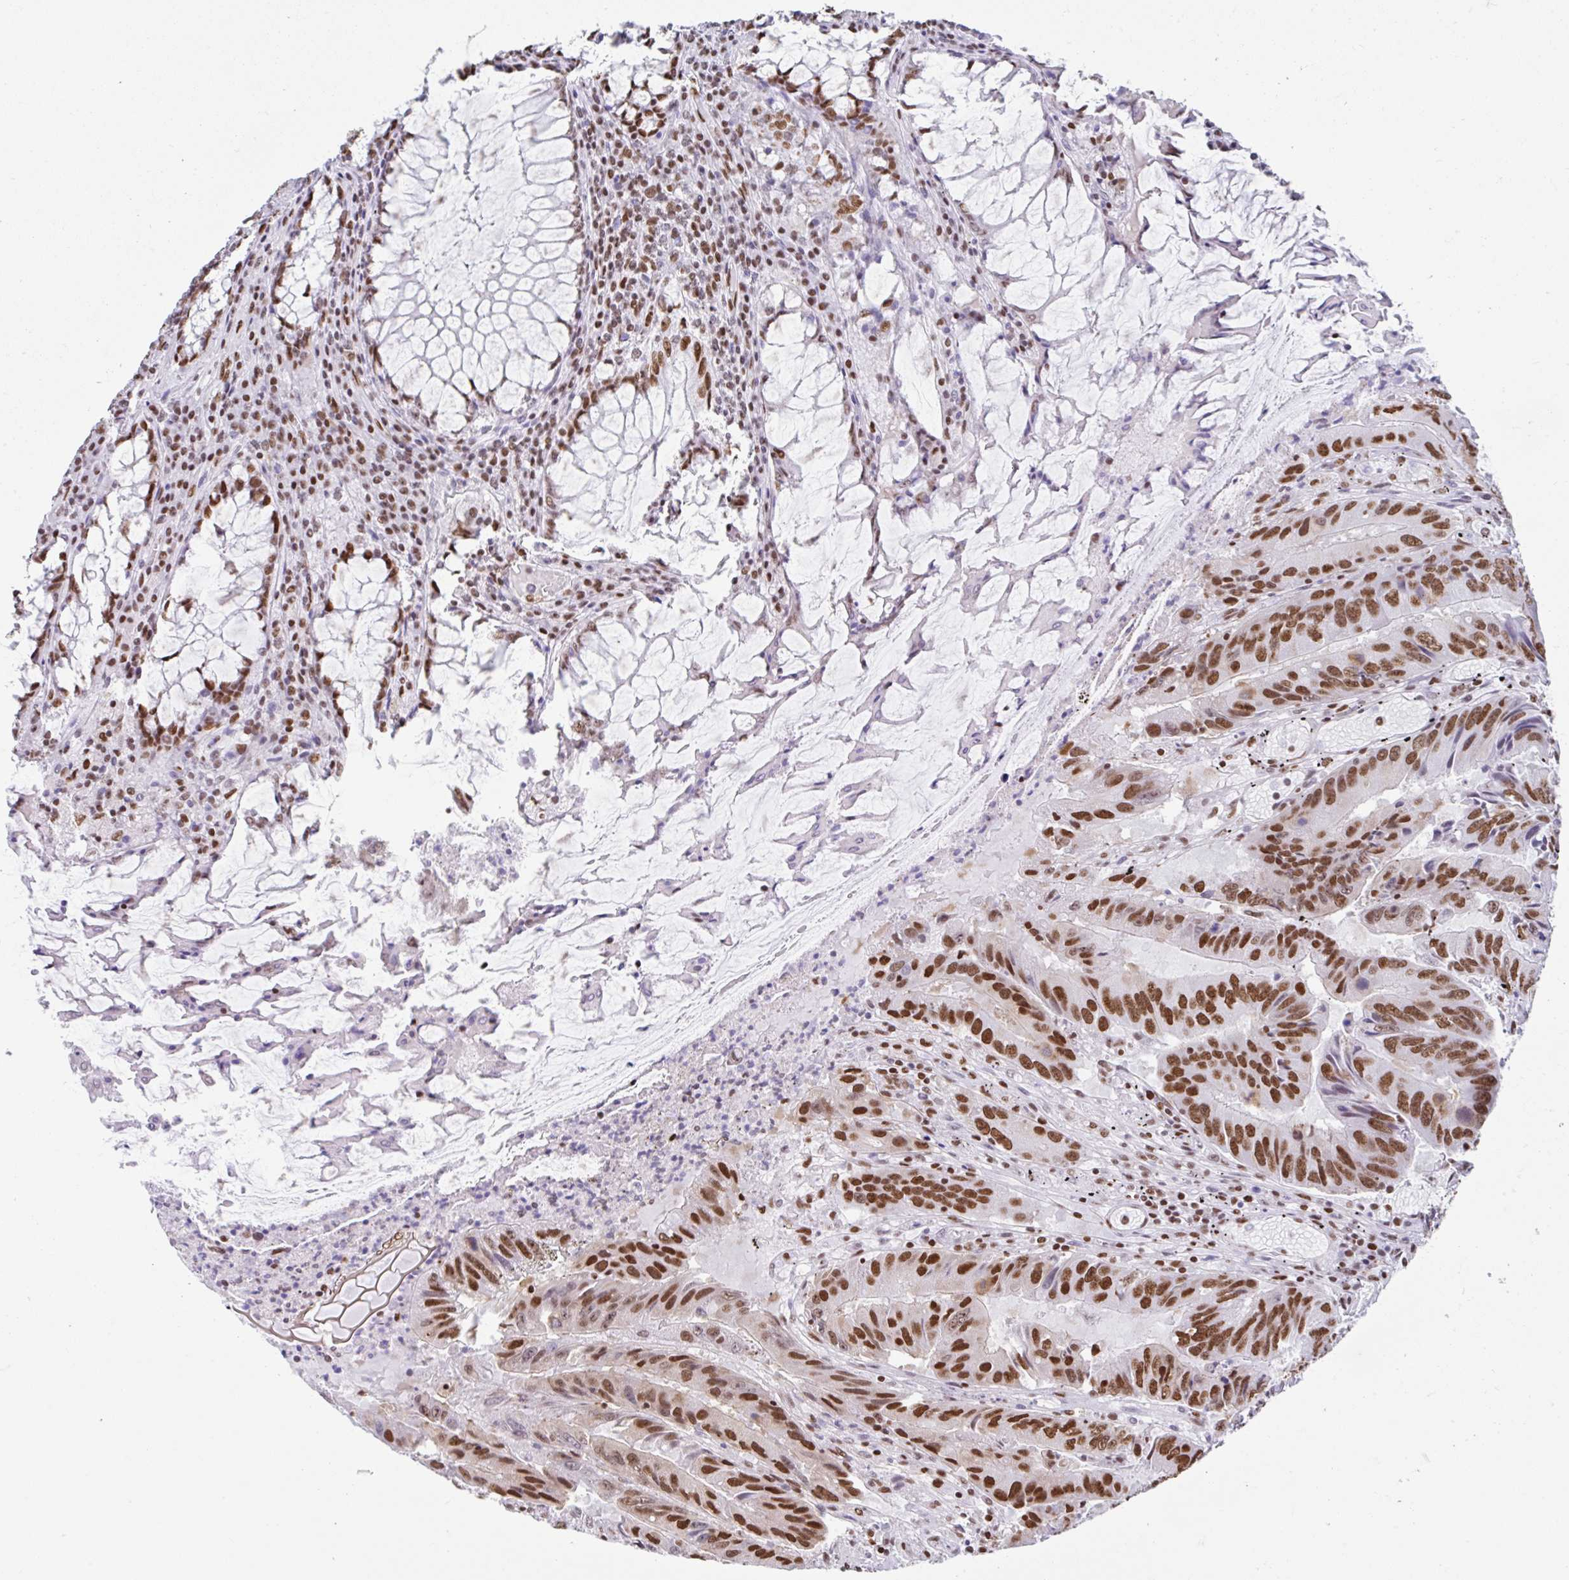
{"staining": {"intensity": "moderate", "quantity": ">75%", "location": "nuclear"}, "tissue": "colorectal cancer", "cell_type": "Tumor cells", "image_type": "cancer", "snomed": [{"axis": "morphology", "description": "Adenocarcinoma, NOS"}, {"axis": "topography", "description": "Colon"}], "caption": "Immunohistochemical staining of adenocarcinoma (colorectal) reveals medium levels of moderate nuclear protein staining in approximately >75% of tumor cells.", "gene": "KHDRBS1", "patient": {"sex": "male", "age": 53}}